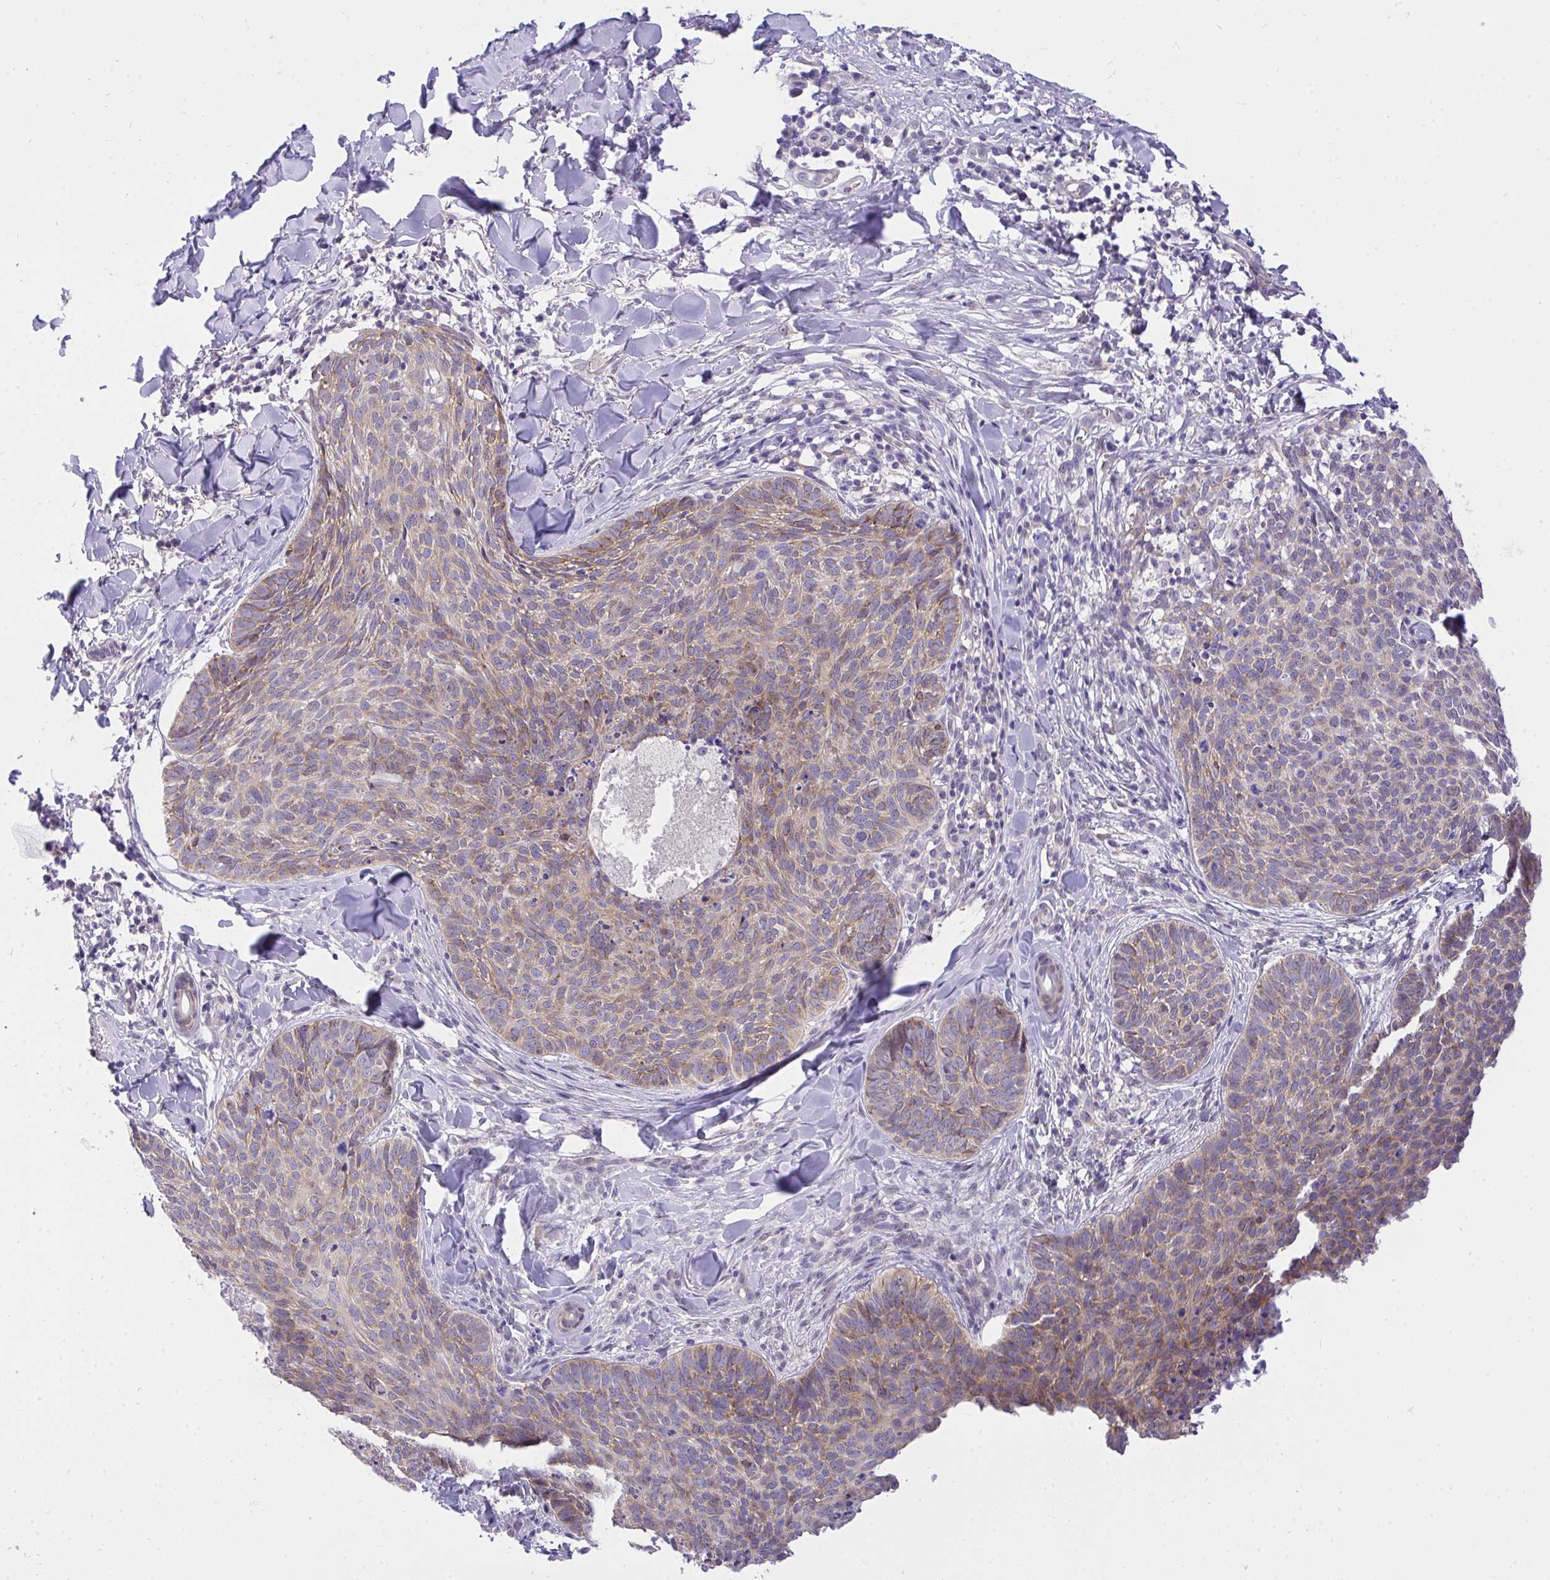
{"staining": {"intensity": "weak", "quantity": "25%-75%", "location": "cytoplasmic/membranous"}, "tissue": "skin cancer", "cell_type": "Tumor cells", "image_type": "cancer", "snomed": [{"axis": "morphology", "description": "Basal cell carcinoma"}, {"axis": "topography", "description": "Skin"}, {"axis": "topography", "description": "Skin of face"}], "caption": "Basal cell carcinoma (skin) stained for a protein shows weak cytoplasmic/membranous positivity in tumor cells.", "gene": "VGLL3", "patient": {"sex": "male", "age": 56}}